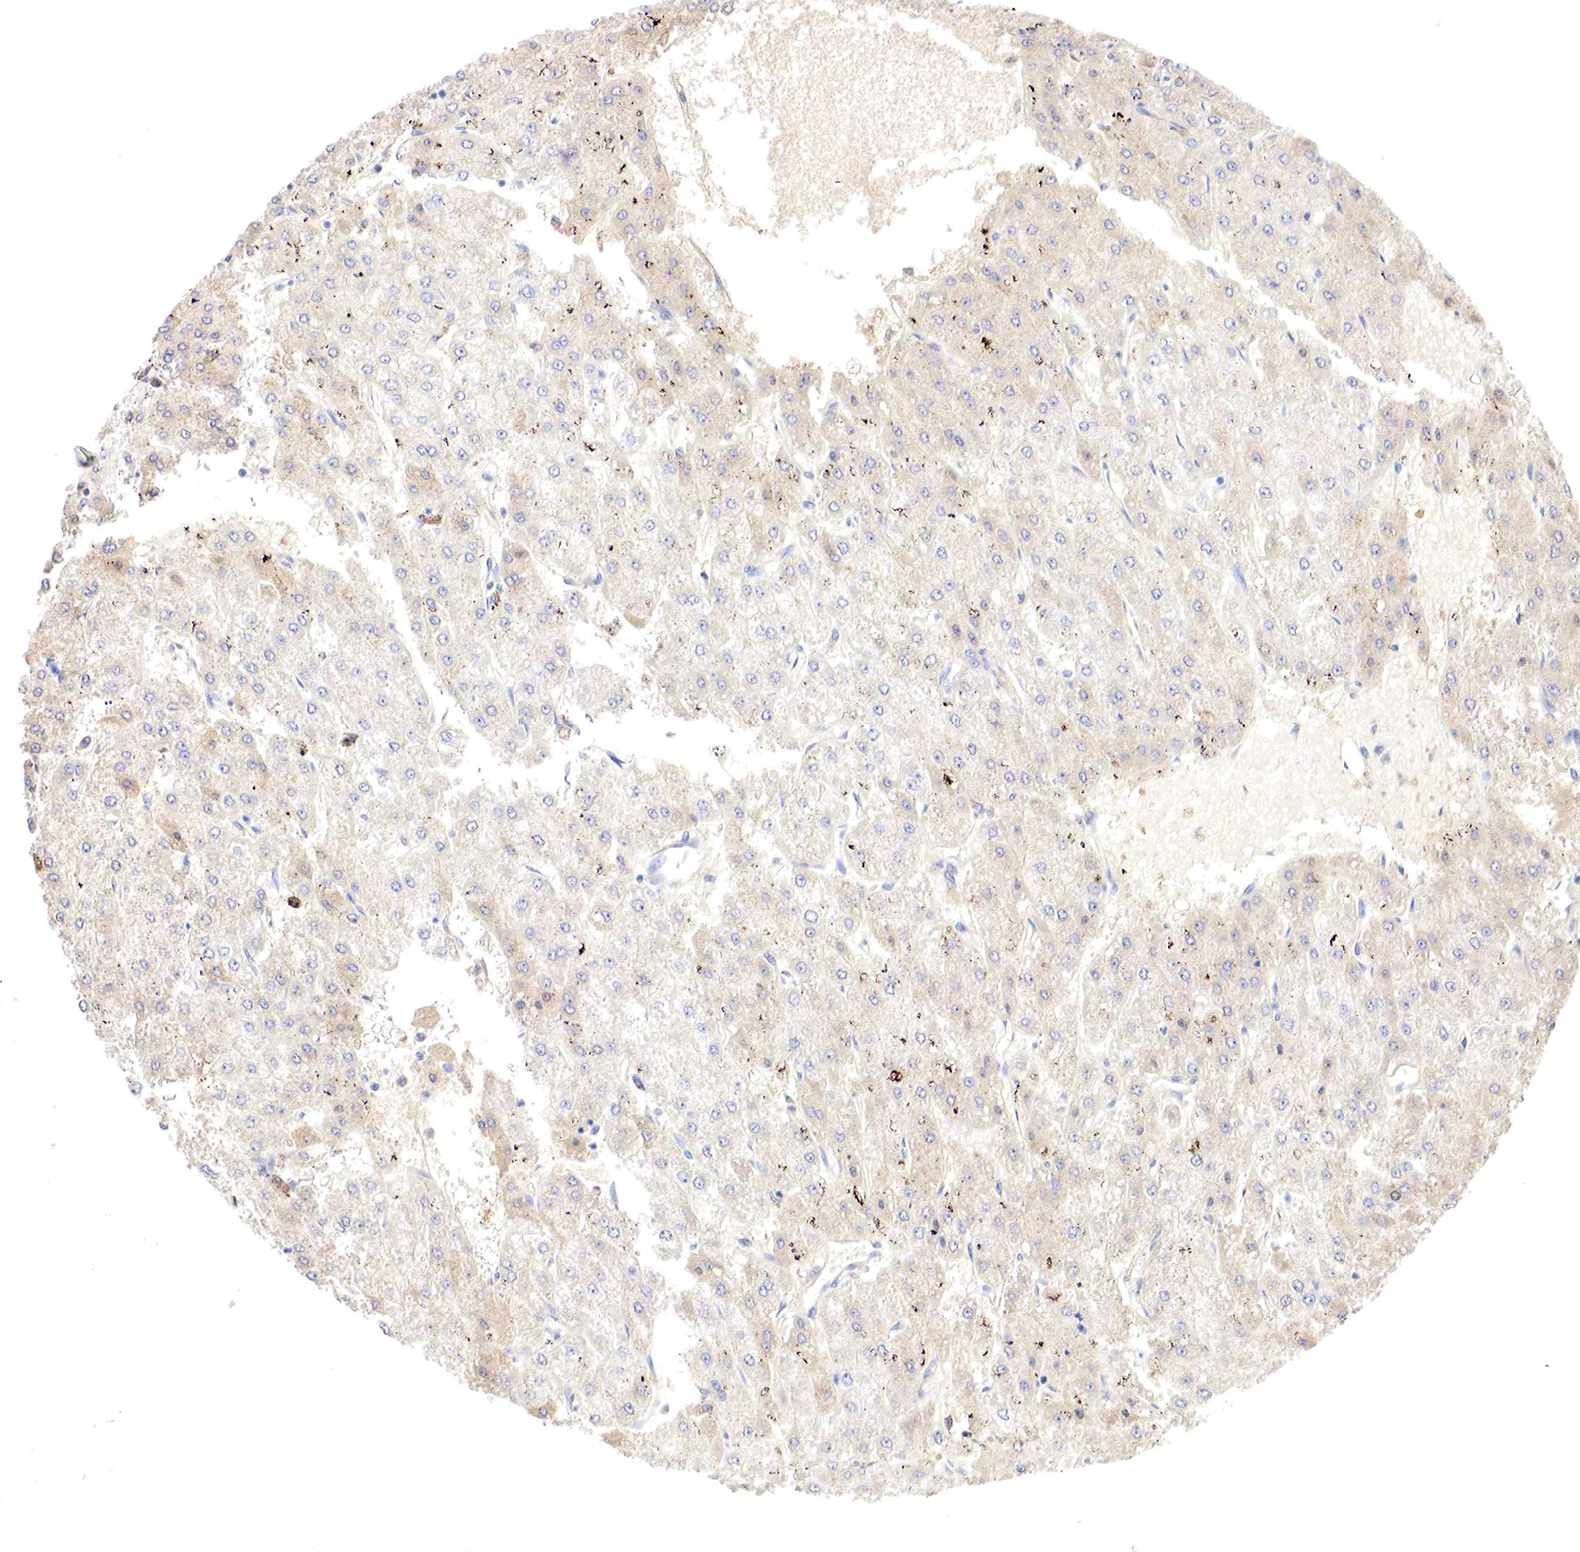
{"staining": {"intensity": "weak", "quantity": ">75%", "location": "cytoplasmic/membranous"}, "tissue": "liver cancer", "cell_type": "Tumor cells", "image_type": "cancer", "snomed": [{"axis": "morphology", "description": "Carcinoma, Hepatocellular, NOS"}, {"axis": "topography", "description": "Liver"}], "caption": "Protein positivity by immunohistochemistry displays weak cytoplasmic/membranous staining in about >75% of tumor cells in hepatocellular carcinoma (liver).", "gene": "GATA1", "patient": {"sex": "female", "age": 52}}